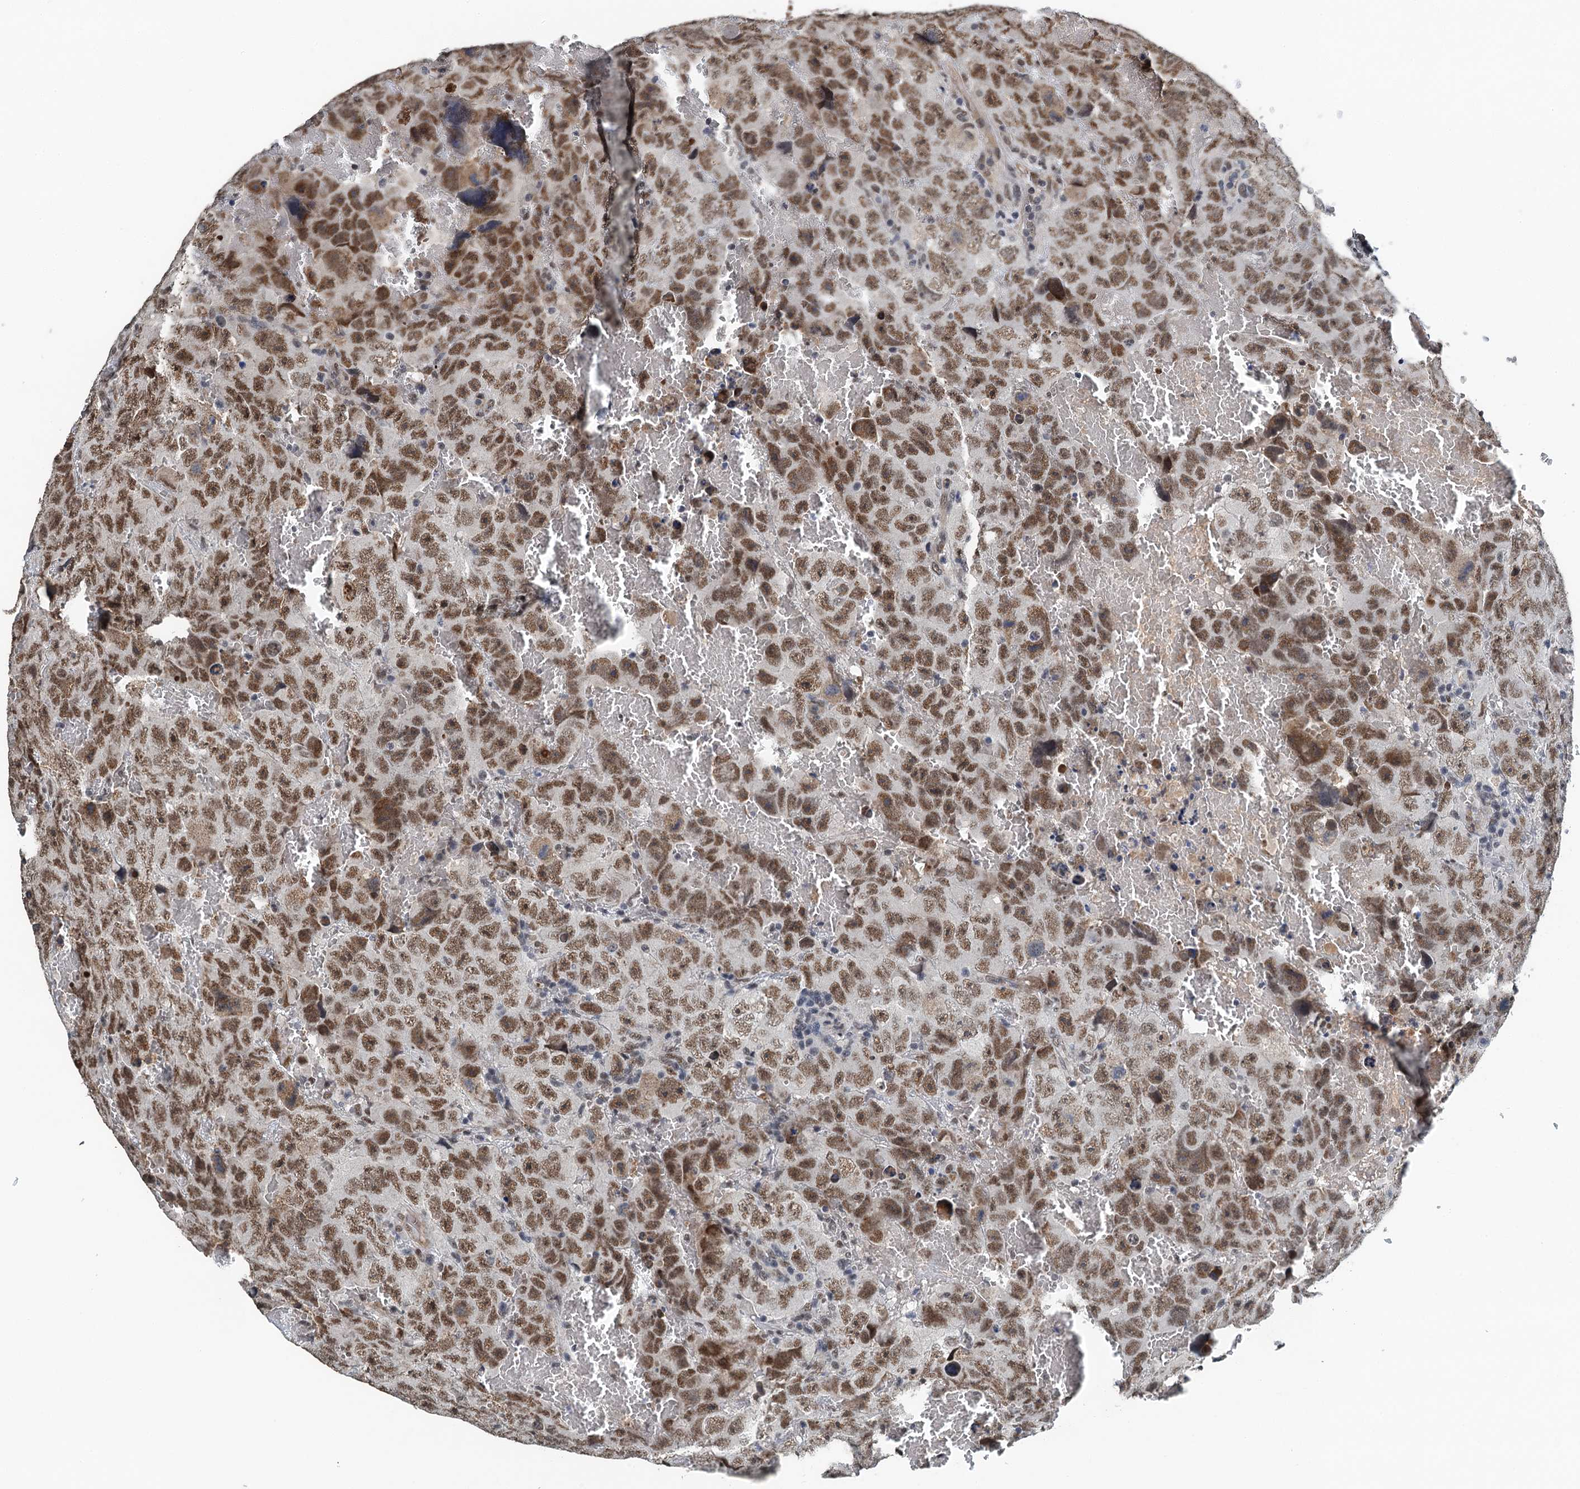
{"staining": {"intensity": "moderate", "quantity": ">75%", "location": "nuclear"}, "tissue": "testis cancer", "cell_type": "Tumor cells", "image_type": "cancer", "snomed": [{"axis": "morphology", "description": "Carcinoma, Embryonal, NOS"}, {"axis": "topography", "description": "Testis"}], "caption": "Tumor cells exhibit medium levels of moderate nuclear staining in about >75% of cells in human testis embryonal carcinoma. (DAB IHC, brown staining for protein, blue staining for nuclei).", "gene": "MTA3", "patient": {"sex": "male", "age": 45}}